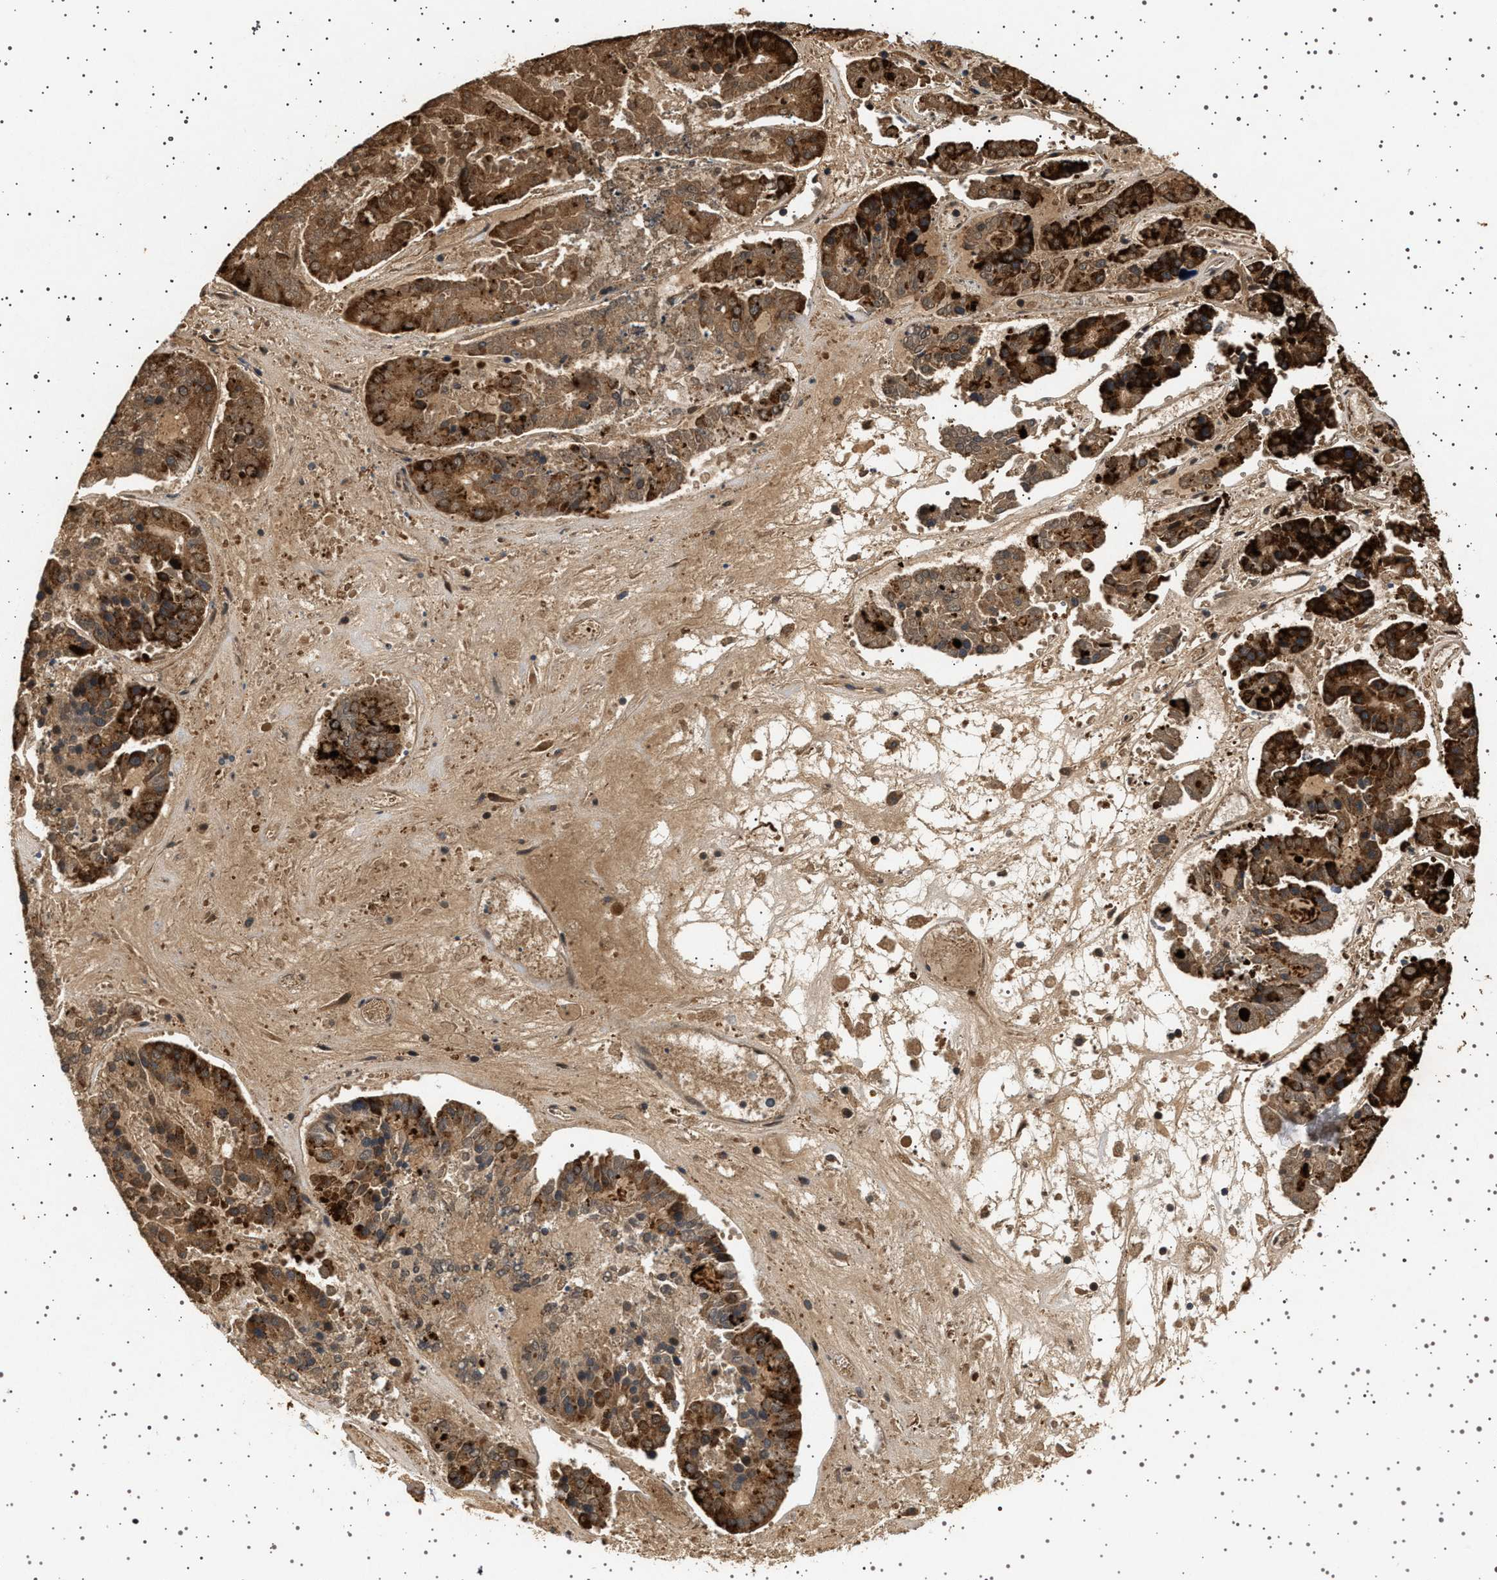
{"staining": {"intensity": "strong", "quantity": ">75%", "location": "cytoplasmic/membranous"}, "tissue": "pancreatic cancer", "cell_type": "Tumor cells", "image_type": "cancer", "snomed": [{"axis": "morphology", "description": "Adenocarcinoma, NOS"}, {"axis": "topography", "description": "Pancreas"}], "caption": "An IHC histopathology image of tumor tissue is shown. Protein staining in brown shows strong cytoplasmic/membranous positivity in pancreatic cancer (adenocarcinoma) within tumor cells.", "gene": "GUCY1B1", "patient": {"sex": "male", "age": 50}}